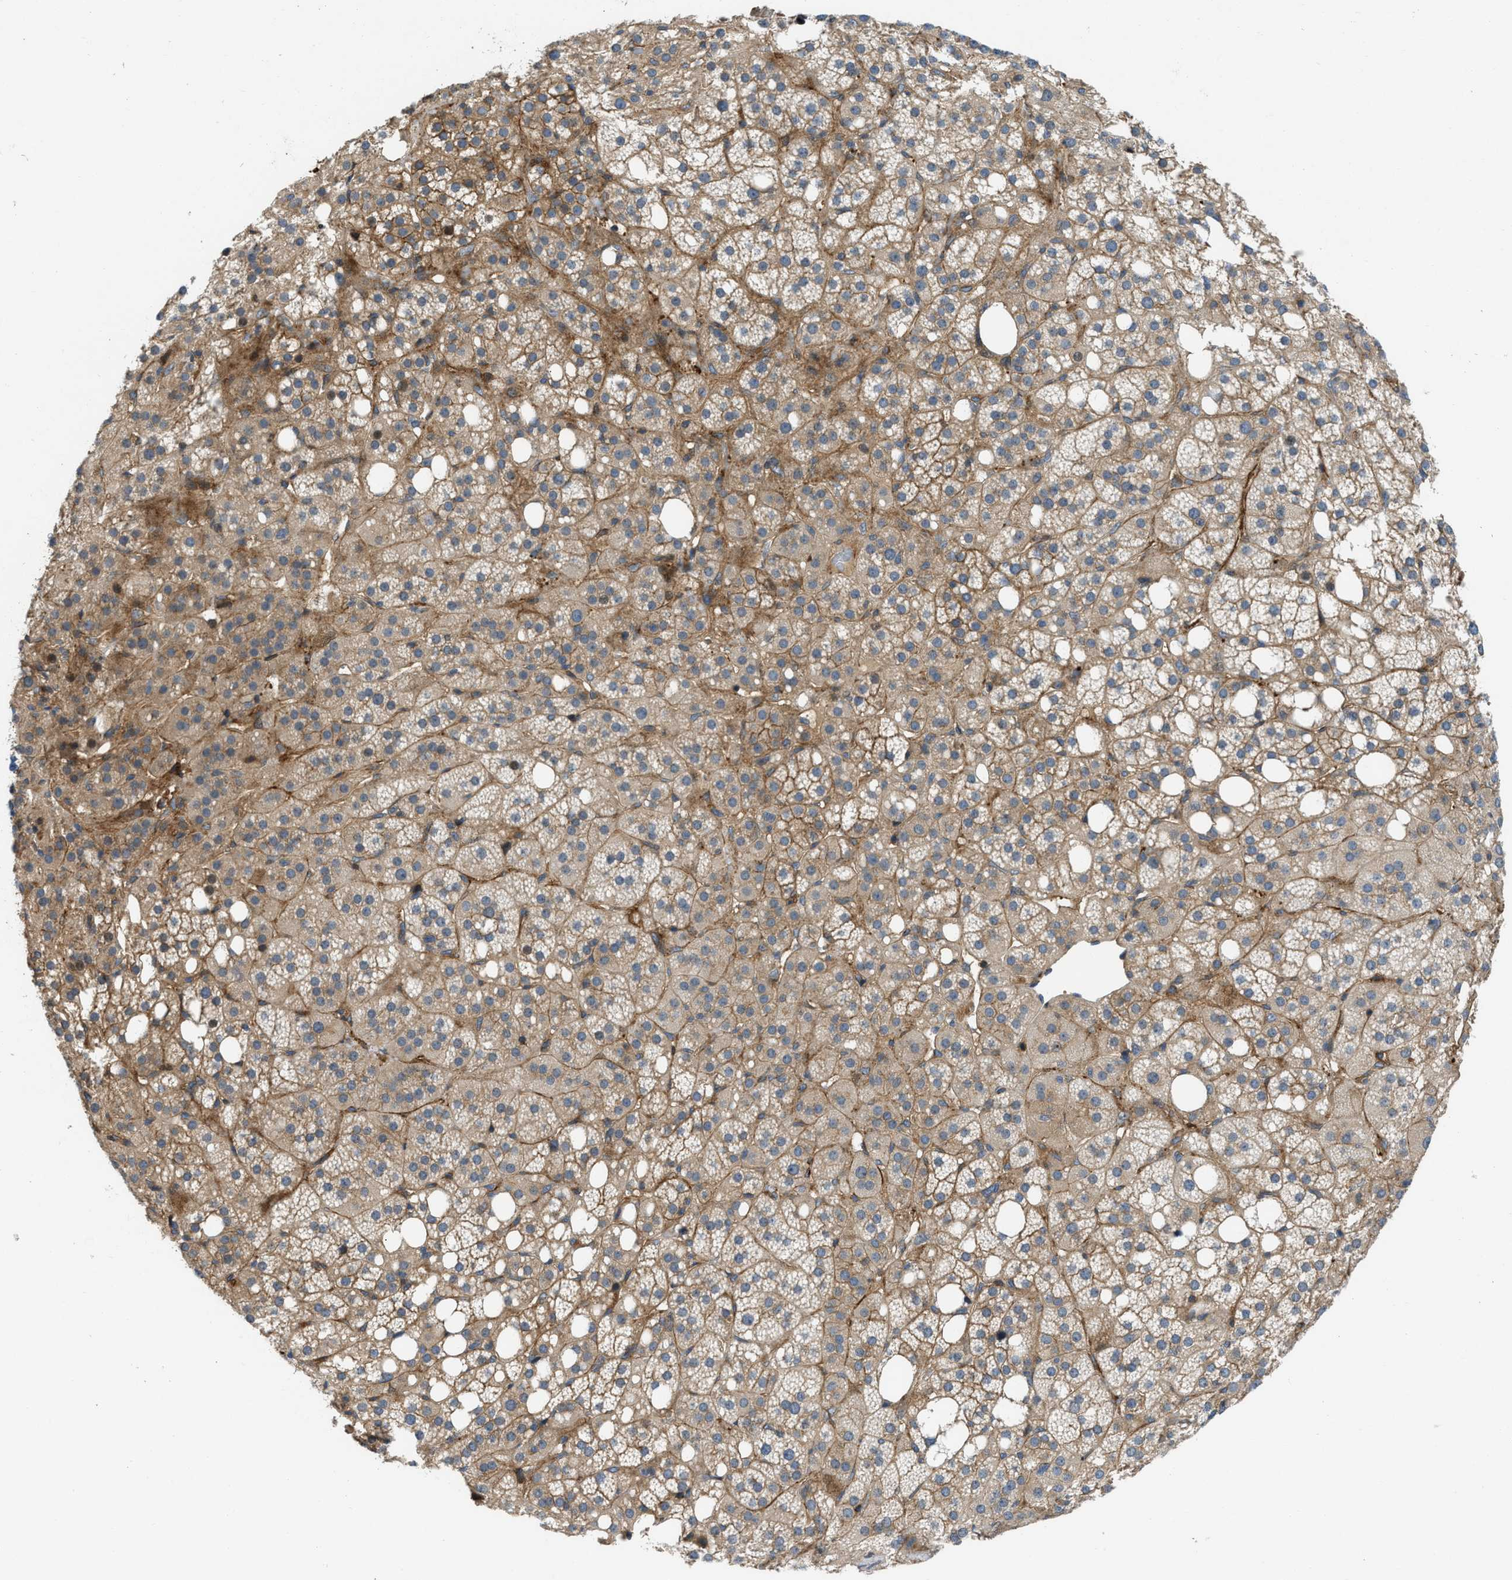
{"staining": {"intensity": "moderate", "quantity": ">75%", "location": "cytoplasmic/membranous"}, "tissue": "adrenal gland", "cell_type": "Glandular cells", "image_type": "normal", "snomed": [{"axis": "morphology", "description": "Normal tissue, NOS"}, {"axis": "topography", "description": "Adrenal gland"}], "caption": "An immunohistochemistry (IHC) photomicrograph of normal tissue is shown. Protein staining in brown shows moderate cytoplasmic/membranous positivity in adrenal gland within glandular cells. (IHC, brightfield microscopy, high magnification).", "gene": "NYNRIN", "patient": {"sex": "female", "age": 59}}